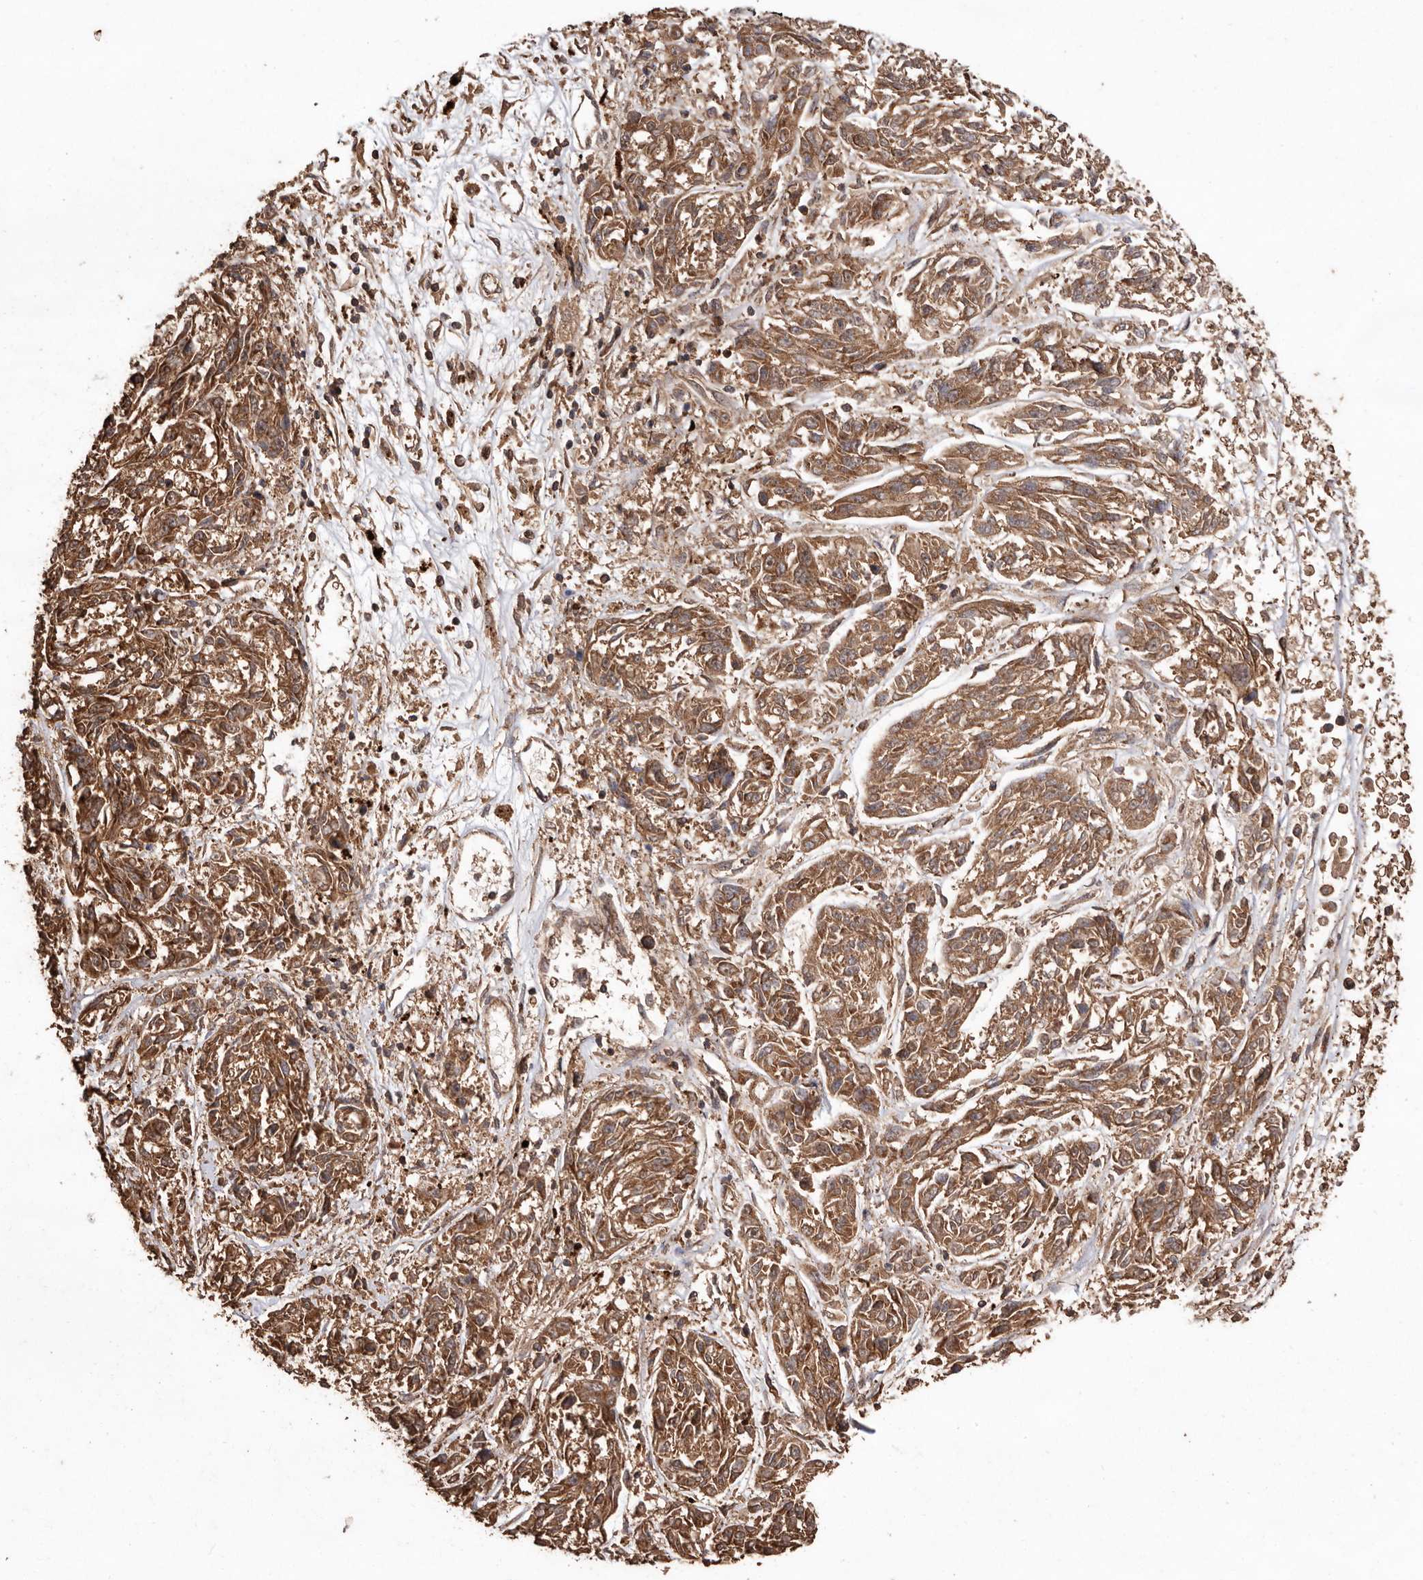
{"staining": {"intensity": "moderate", "quantity": ">75%", "location": "cytoplasmic/membranous"}, "tissue": "melanoma", "cell_type": "Tumor cells", "image_type": "cancer", "snomed": [{"axis": "morphology", "description": "Malignant melanoma, NOS"}, {"axis": "topography", "description": "Skin"}], "caption": "A brown stain shows moderate cytoplasmic/membranous positivity of a protein in malignant melanoma tumor cells.", "gene": "RWDD1", "patient": {"sex": "male", "age": 53}}